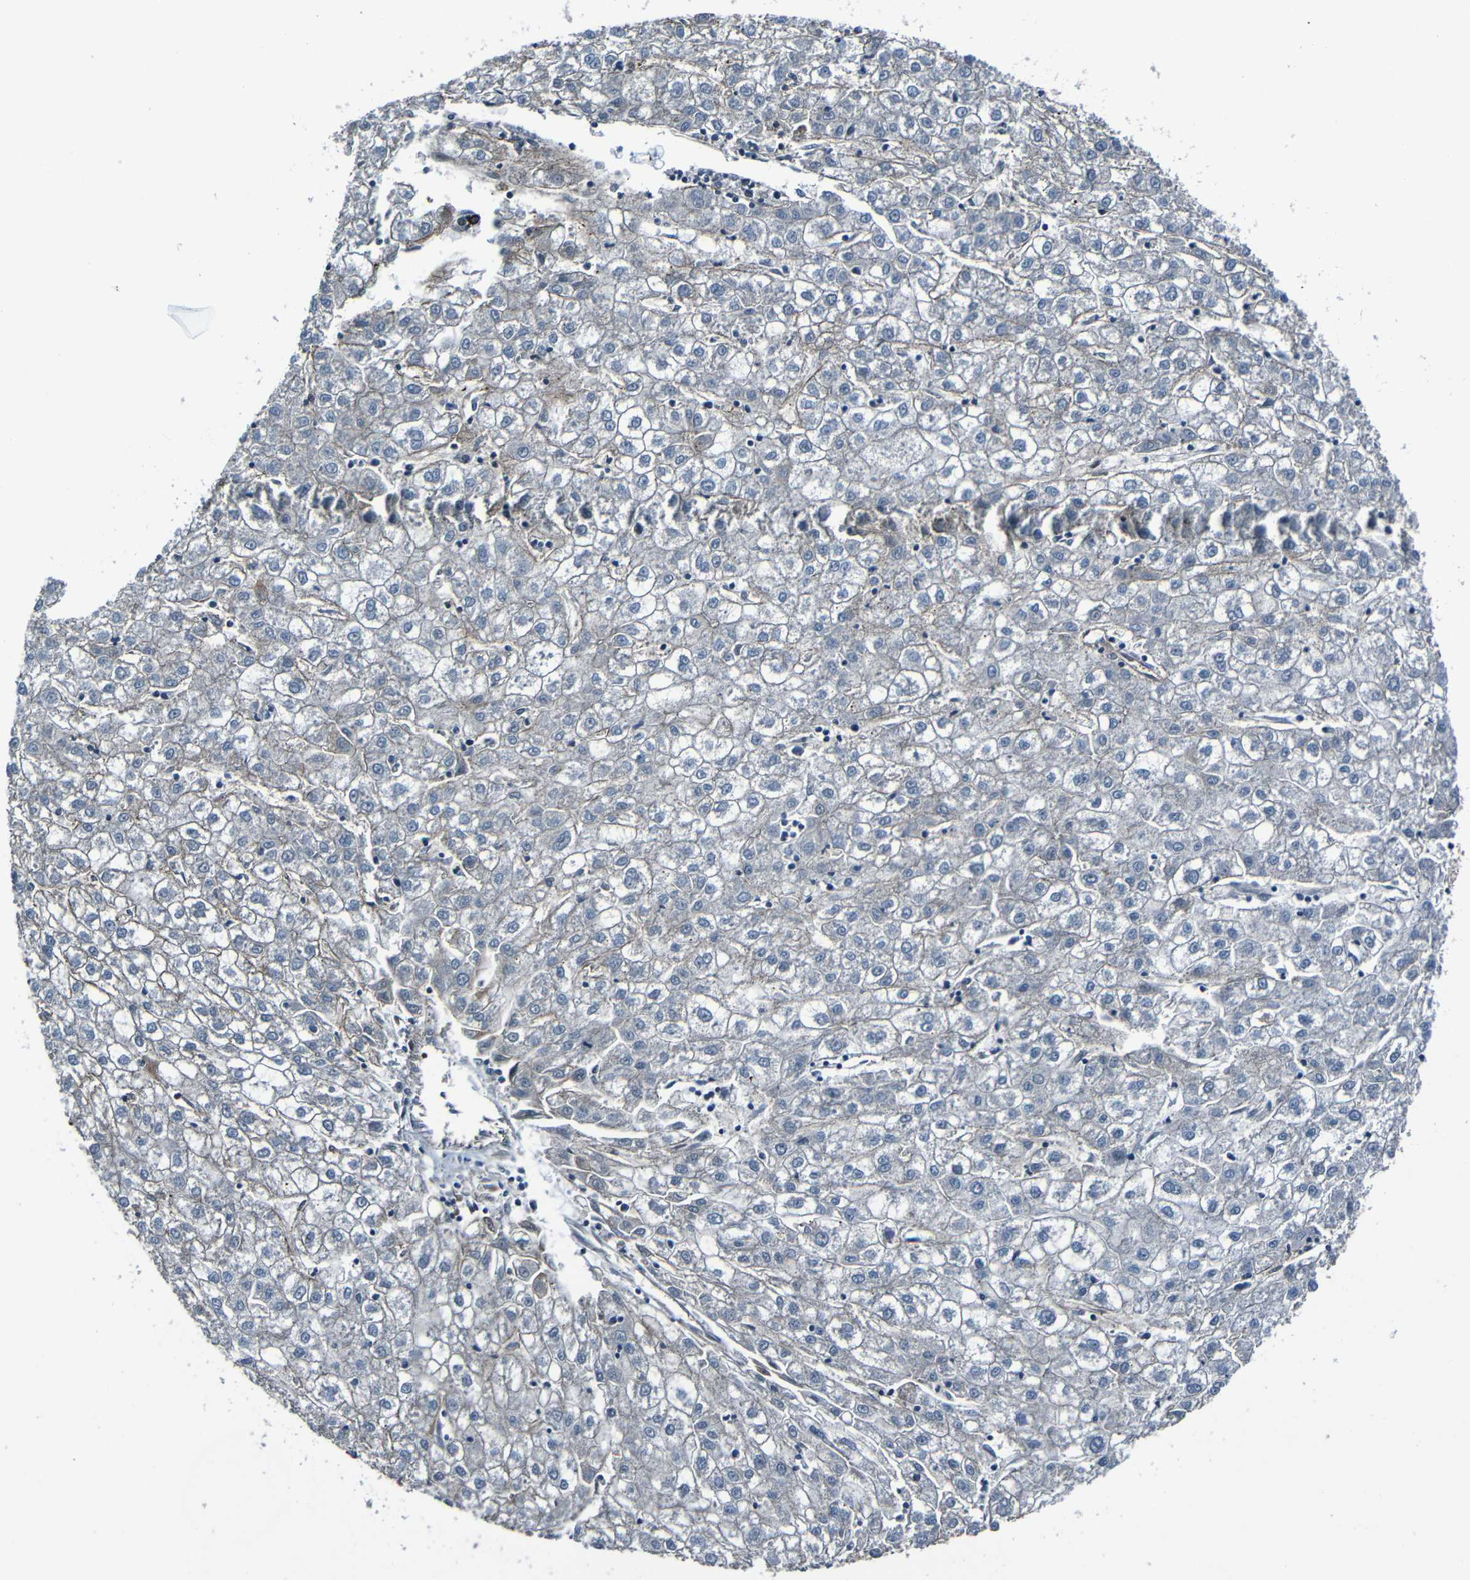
{"staining": {"intensity": "negative", "quantity": "none", "location": "none"}, "tissue": "liver cancer", "cell_type": "Tumor cells", "image_type": "cancer", "snomed": [{"axis": "morphology", "description": "Carcinoma, Hepatocellular, NOS"}, {"axis": "topography", "description": "Liver"}], "caption": "Immunohistochemical staining of liver hepatocellular carcinoma reveals no significant staining in tumor cells. Nuclei are stained in blue.", "gene": "LGR5", "patient": {"sex": "male", "age": 72}}